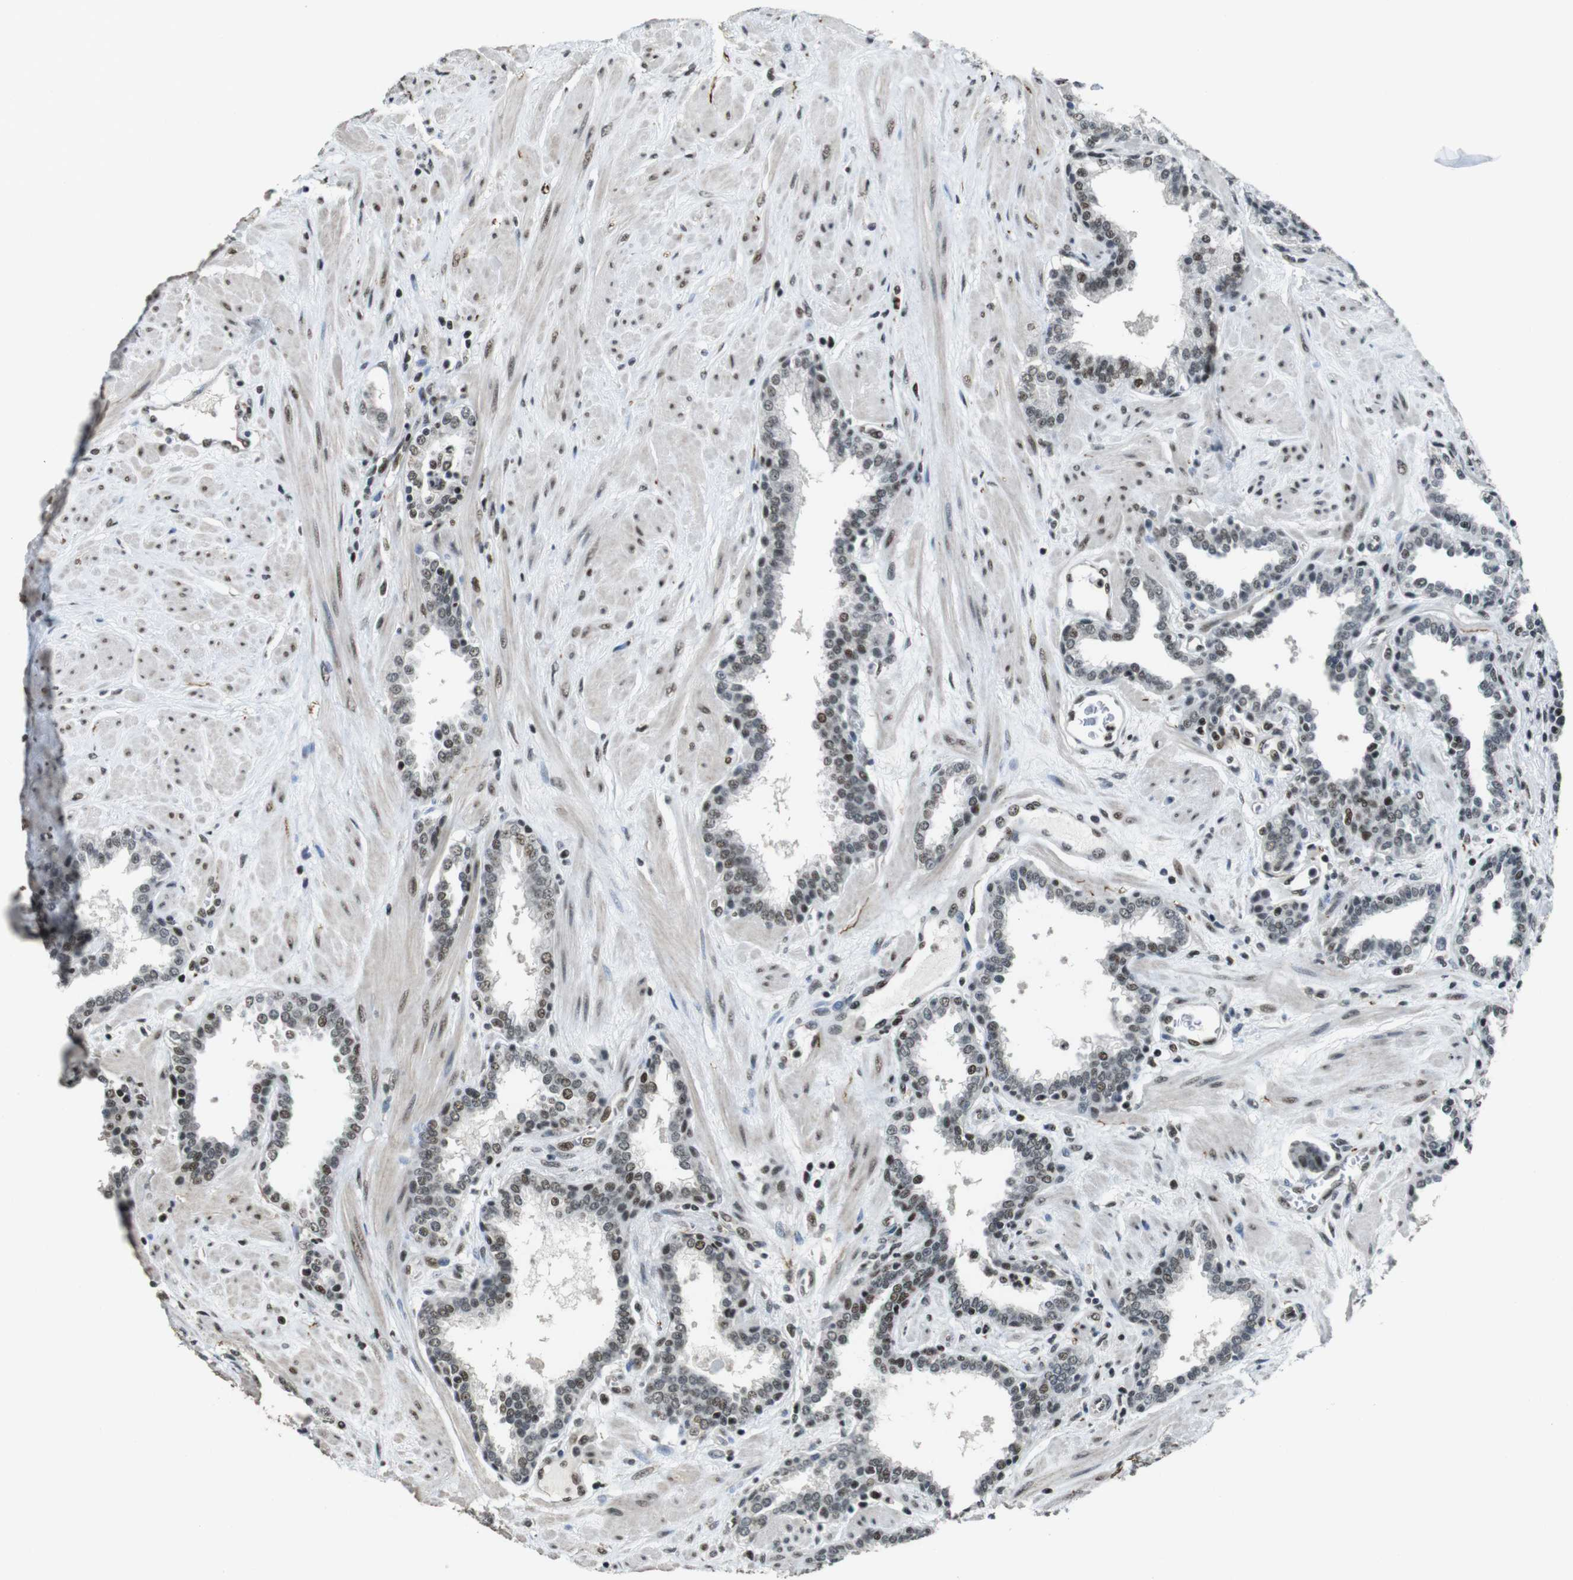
{"staining": {"intensity": "moderate", "quantity": "25%-75%", "location": "nuclear"}, "tissue": "prostate", "cell_type": "Glandular cells", "image_type": "normal", "snomed": [{"axis": "morphology", "description": "Normal tissue, NOS"}, {"axis": "topography", "description": "Prostate"}], "caption": "Immunohistochemical staining of unremarkable human prostate demonstrates 25%-75% levels of moderate nuclear protein positivity in approximately 25%-75% of glandular cells. The staining was performed using DAB (3,3'-diaminobenzidine) to visualize the protein expression in brown, while the nuclei were stained in blue with hematoxylin (Magnification: 20x).", "gene": "CSNK2B", "patient": {"sex": "male", "age": 51}}